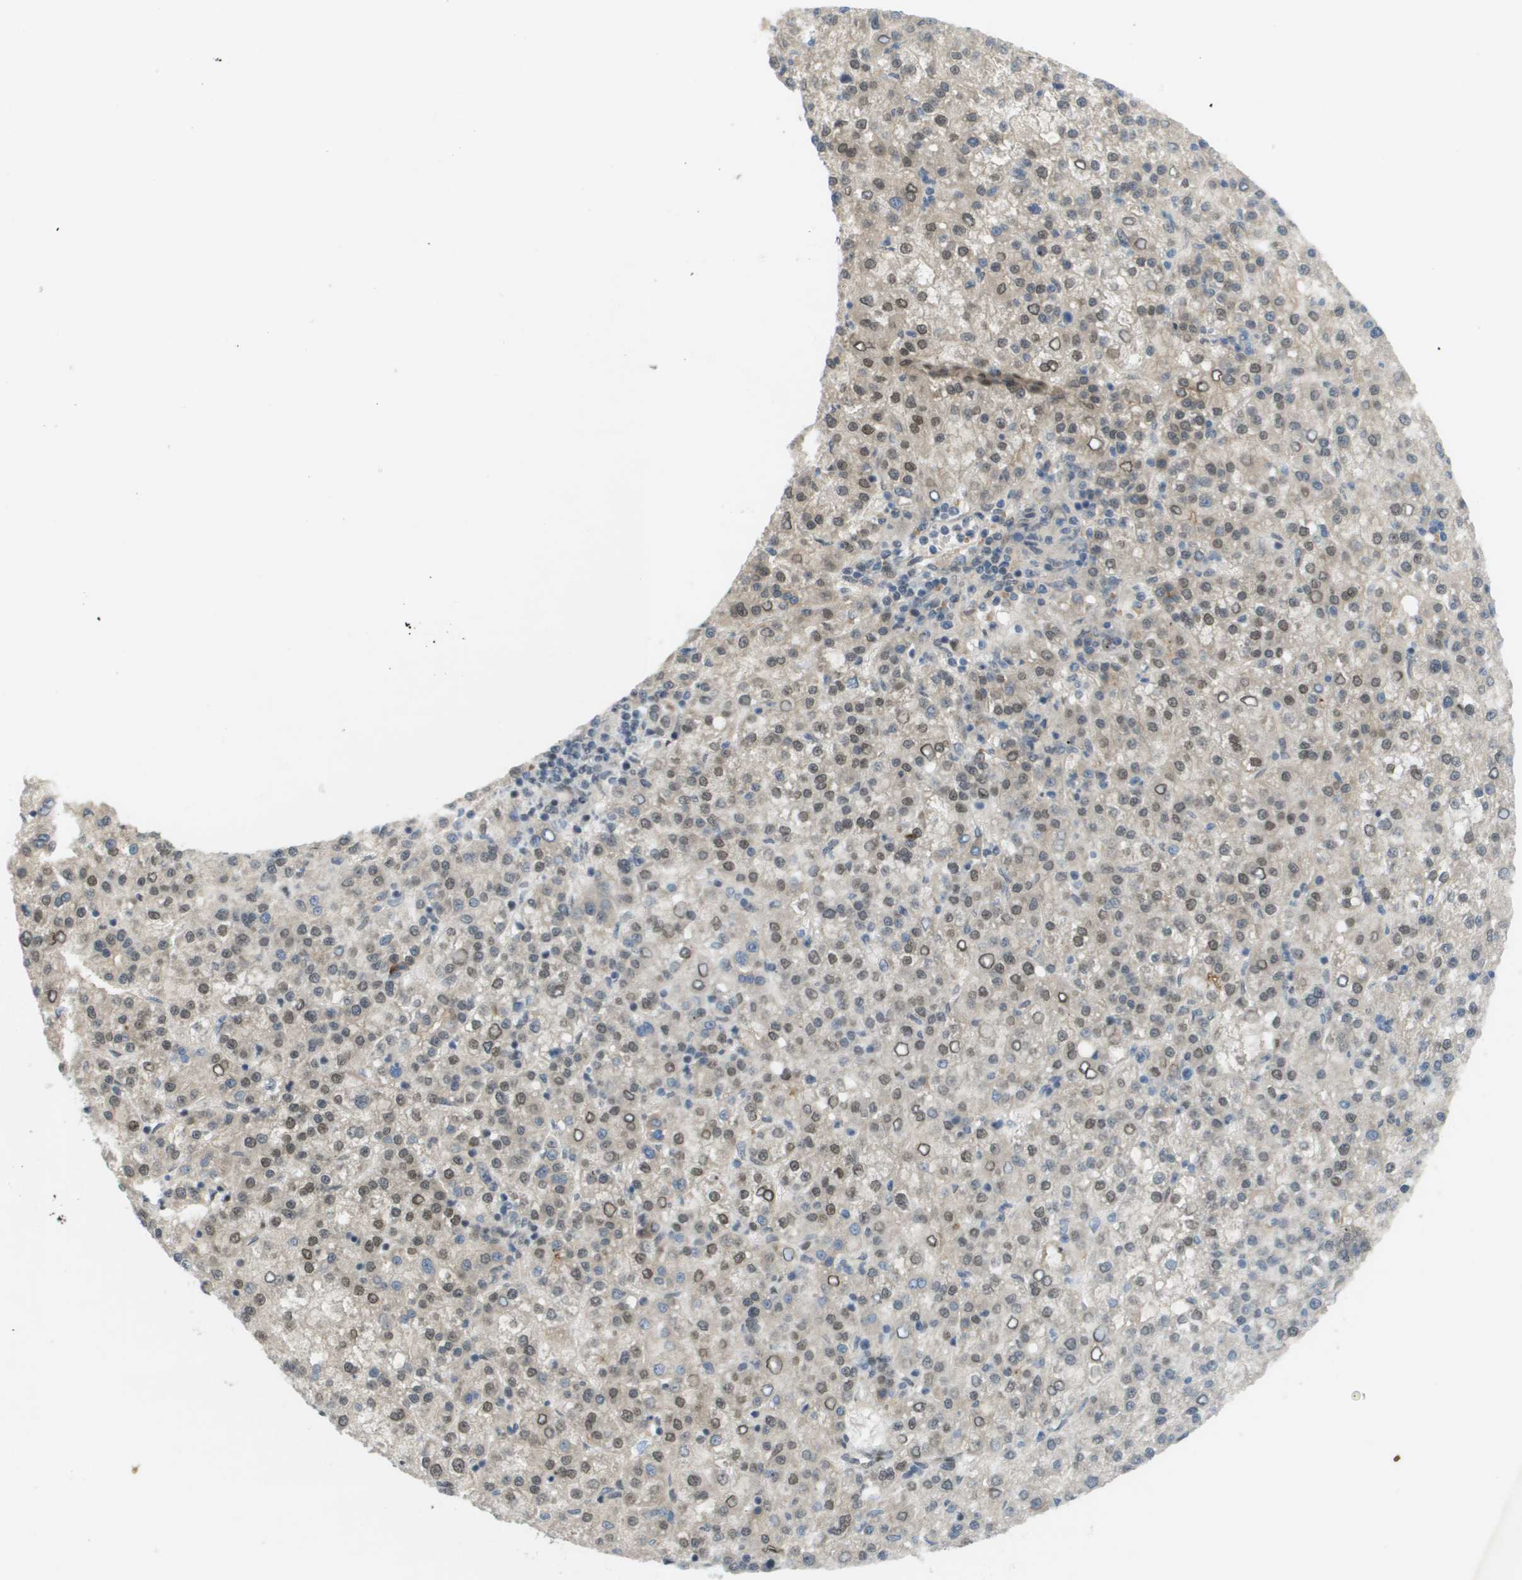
{"staining": {"intensity": "moderate", "quantity": ">75%", "location": "nuclear"}, "tissue": "liver cancer", "cell_type": "Tumor cells", "image_type": "cancer", "snomed": [{"axis": "morphology", "description": "Carcinoma, Hepatocellular, NOS"}, {"axis": "topography", "description": "Liver"}], "caption": "A brown stain labels moderate nuclear expression of a protein in liver cancer (hepatocellular carcinoma) tumor cells.", "gene": "CACNB4", "patient": {"sex": "female", "age": 58}}